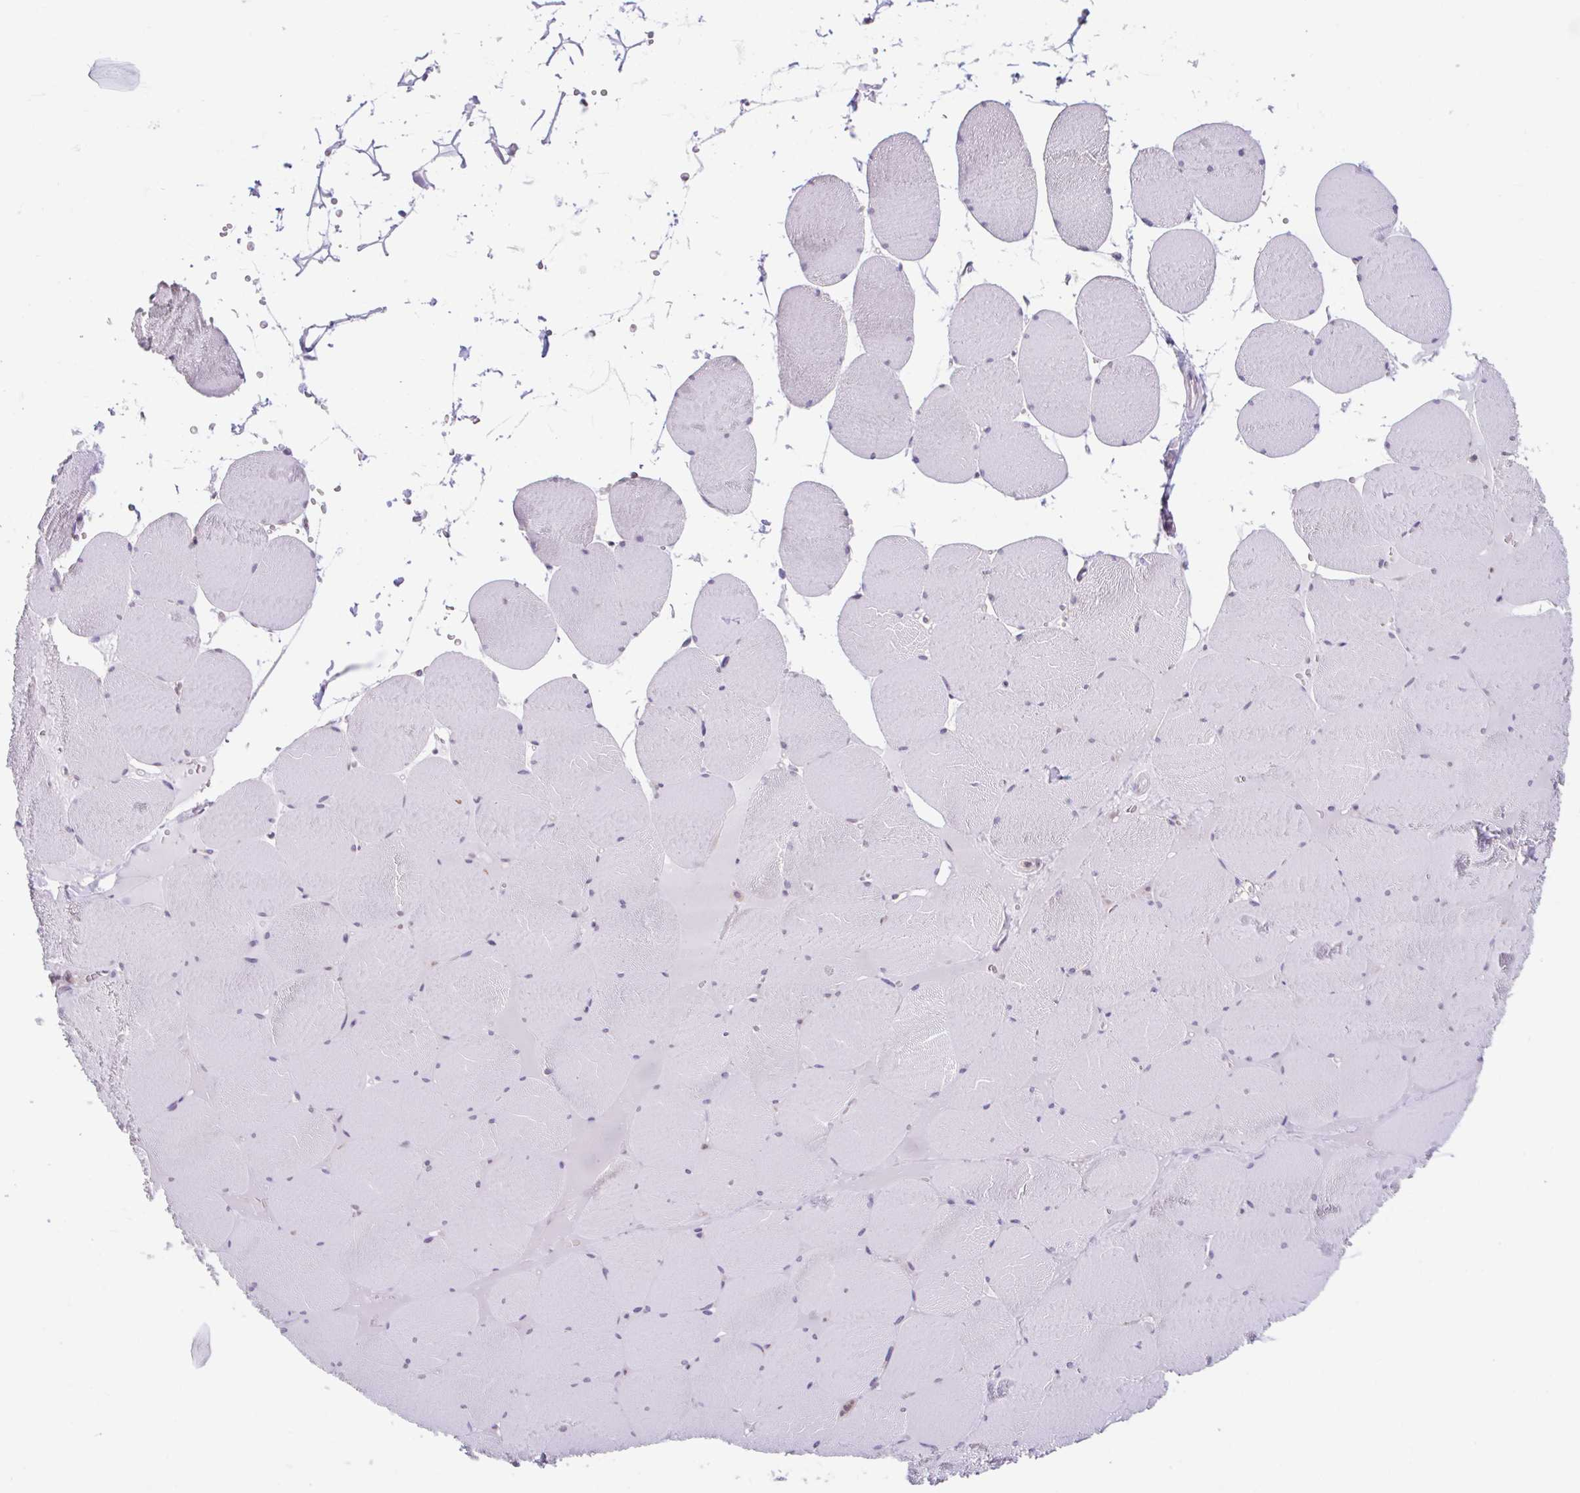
{"staining": {"intensity": "negative", "quantity": "none", "location": "none"}, "tissue": "skeletal muscle", "cell_type": "Myocytes", "image_type": "normal", "snomed": [{"axis": "morphology", "description": "Normal tissue, NOS"}, {"axis": "topography", "description": "Skeletal muscle"}, {"axis": "topography", "description": "Head-Neck"}], "caption": "The image reveals no staining of myocytes in unremarkable skeletal muscle. (DAB immunohistochemistry (IHC) visualized using brightfield microscopy, high magnification).", "gene": "RALBP1", "patient": {"sex": "male", "age": 66}}